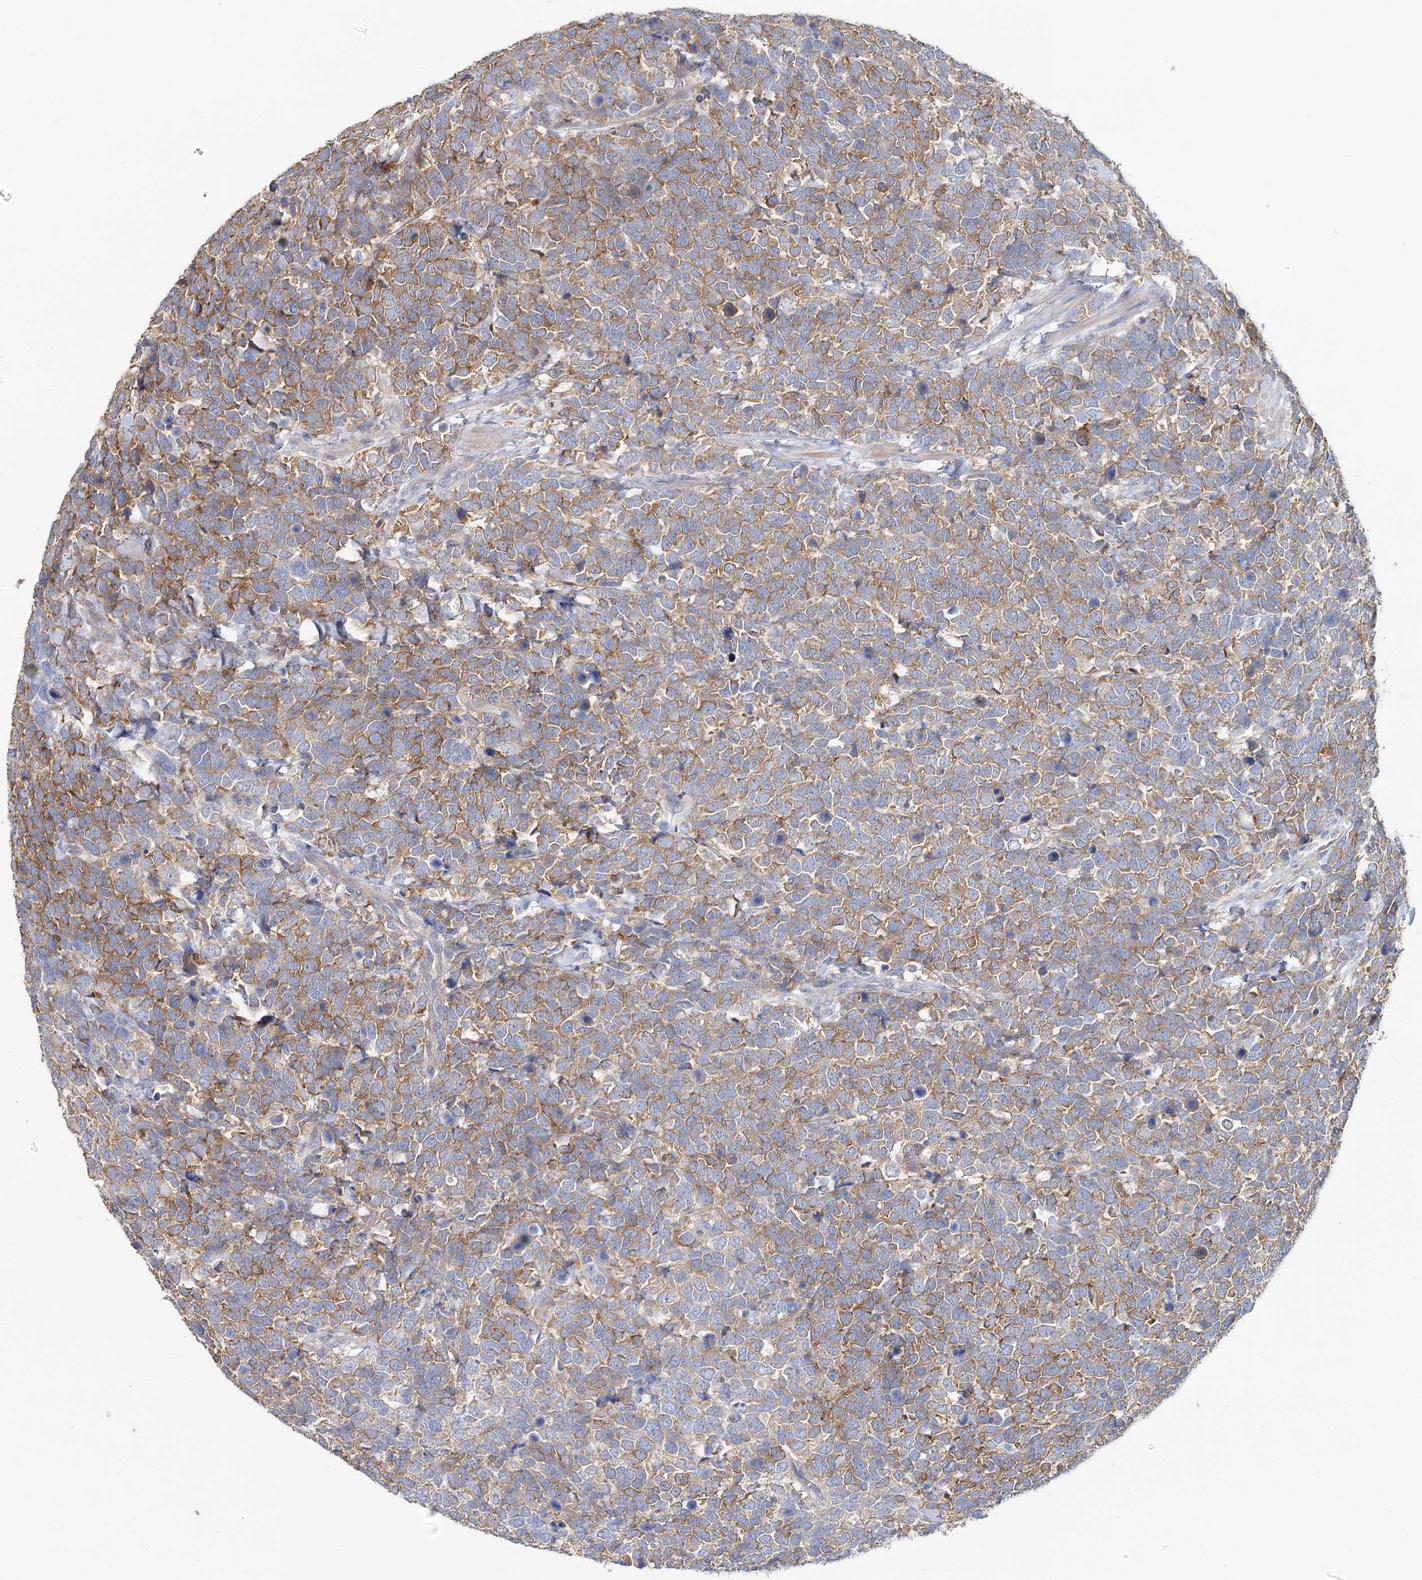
{"staining": {"intensity": "moderate", "quantity": ">75%", "location": "cytoplasmic/membranous"}, "tissue": "urothelial cancer", "cell_type": "Tumor cells", "image_type": "cancer", "snomed": [{"axis": "morphology", "description": "Urothelial carcinoma, High grade"}, {"axis": "topography", "description": "Urinary bladder"}], "caption": "Protein expression by immunohistochemistry (IHC) demonstrates moderate cytoplasmic/membranous expression in about >75% of tumor cells in urothelial cancer.", "gene": "EPB41L5", "patient": {"sex": "female", "age": 82}}